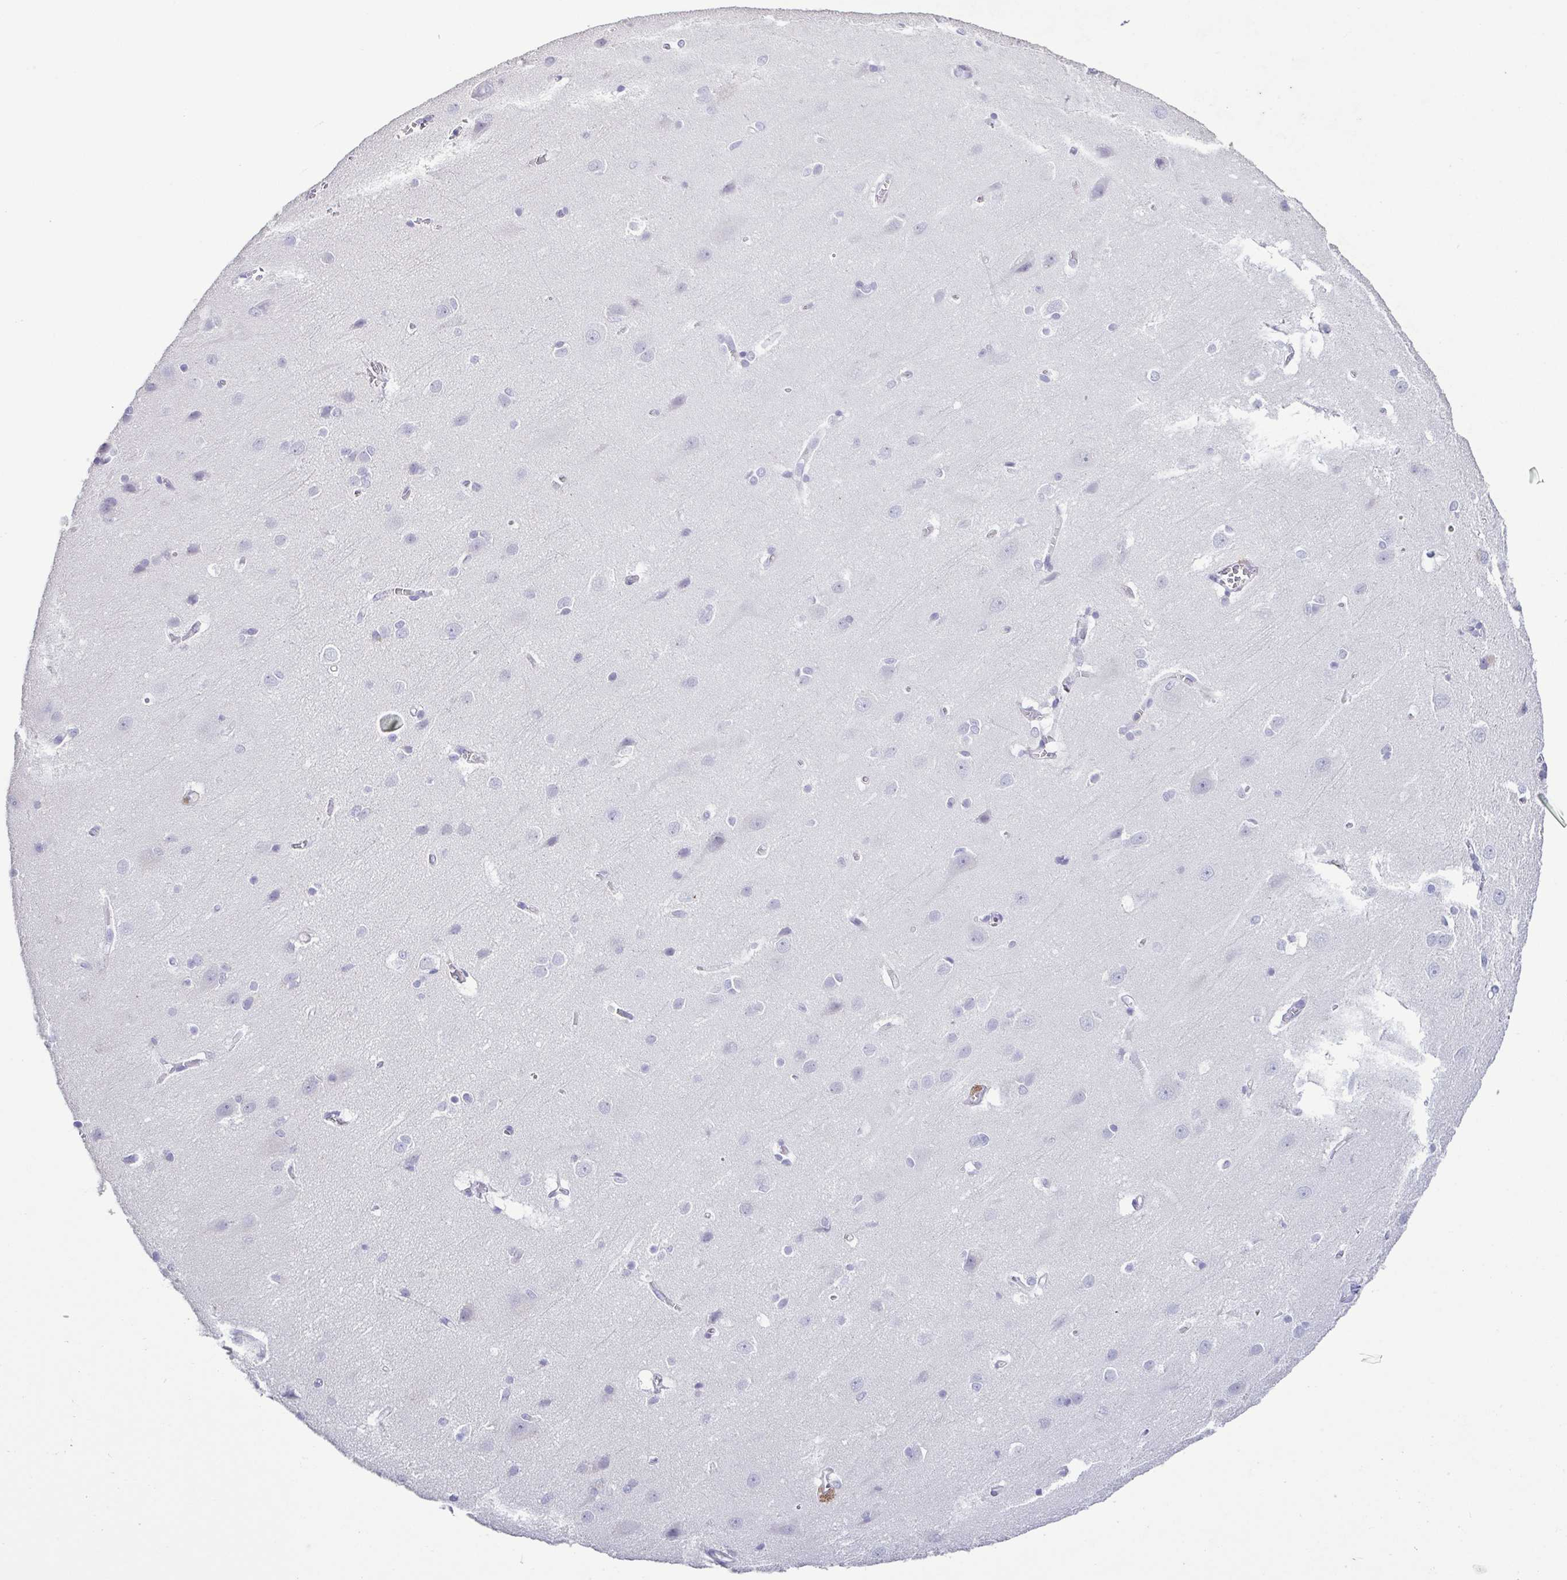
{"staining": {"intensity": "negative", "quantity": "none", "location": "none"}, "tissue": "cerebral cortex", "cell_type": "Endothelial cells", "image_type": "normal", "snomed": [{"axis": "morphology", "description": "Normal tissue, NOS"}, {"axis": "topography", "description": "Cerebral cortex"}], "caption": "Normal cerebral cortex was stained to show a protein in brown. There is no significant expression in endothelial cells. The staining was performed using DAB to visualize the protein expression in brown, while the nuclei were stained in blue with hematoxylin (Magnification: 20x).", "gene": "PGLYRP1", "patient": {"sex": "male", "age": 37}}